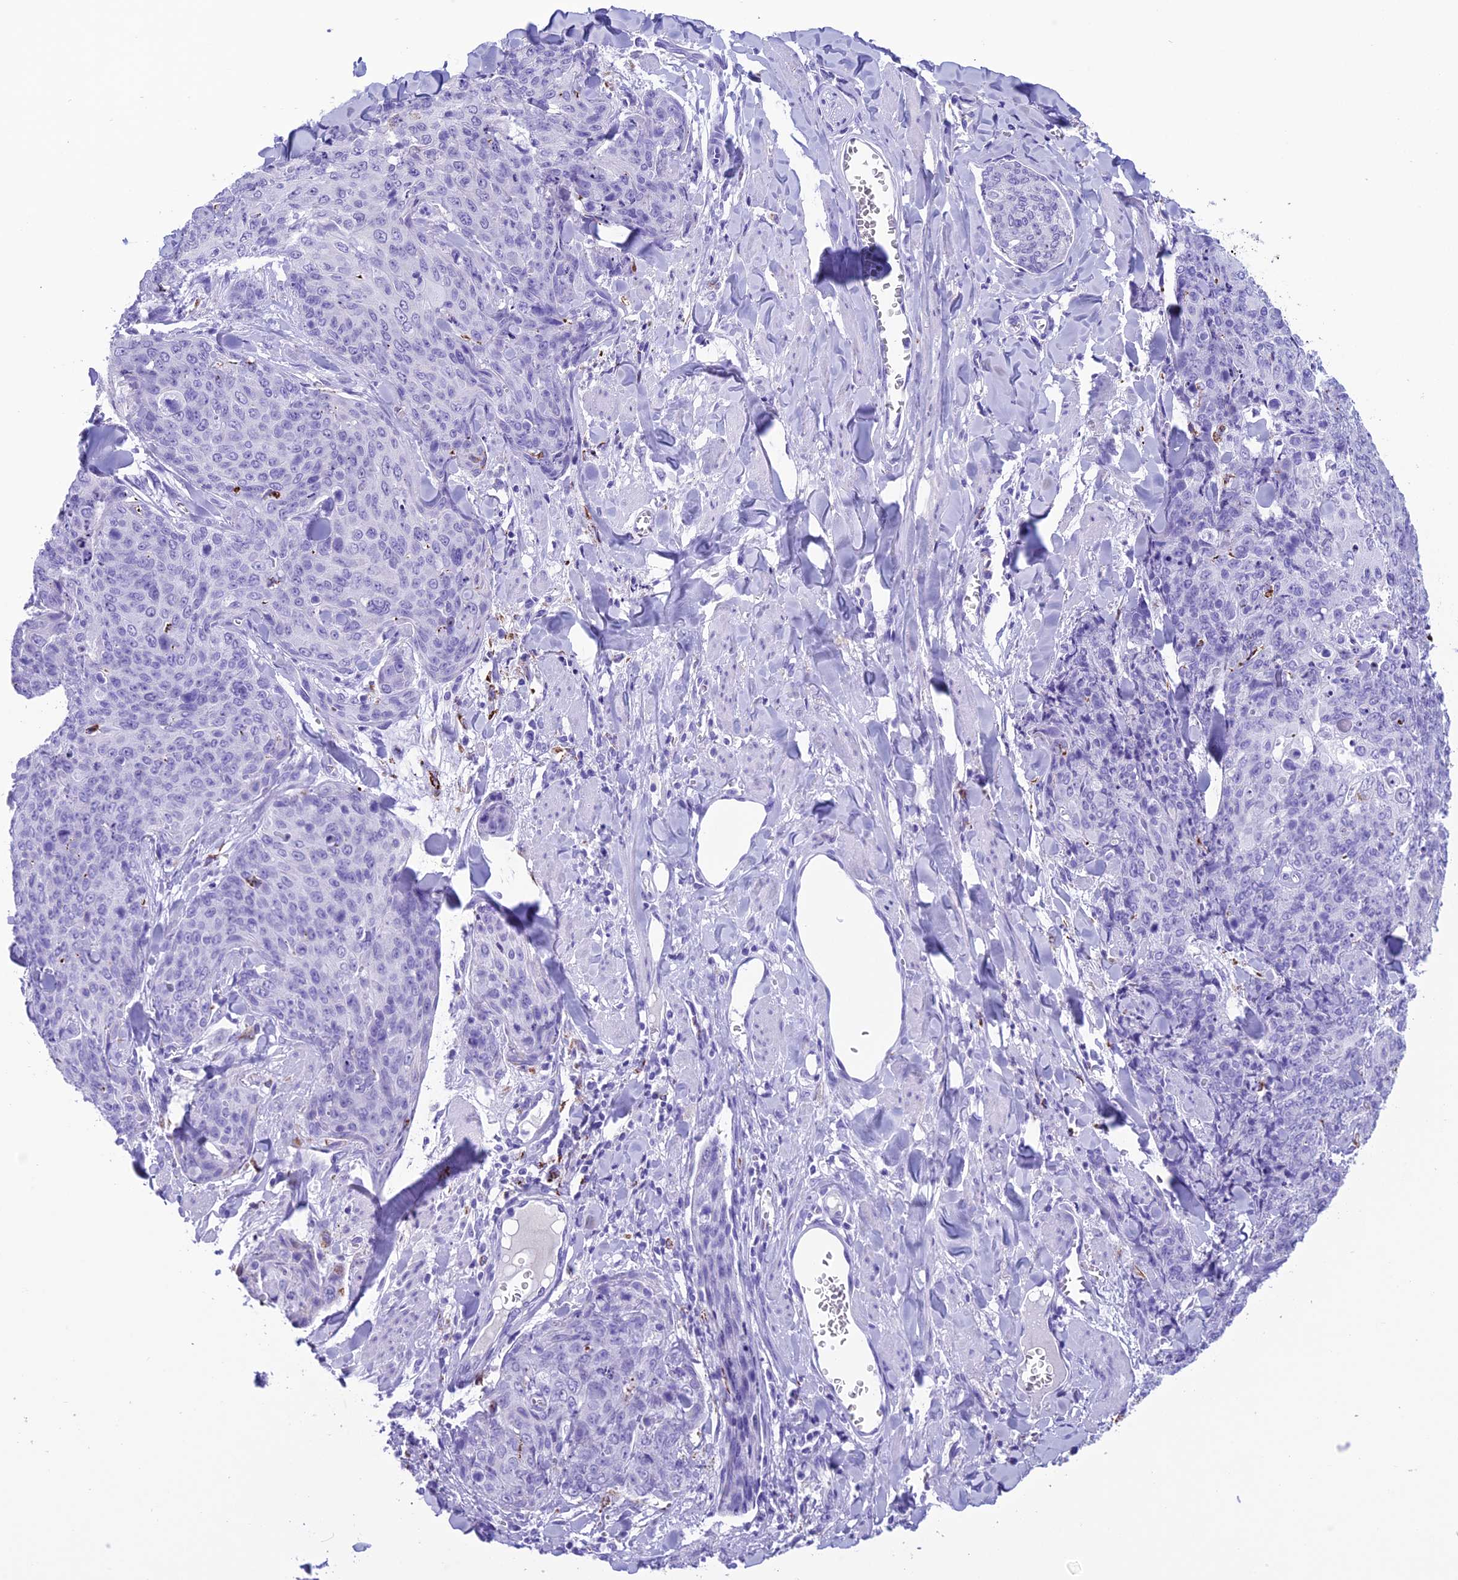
{"staining": {"intensity": "negative", "quantity": "none", "location": "none"}, "tissue": "skin cancer", "cell_type": "Tumor cells", "image_type": "cancer", "snomed": [{"axis": "morphology", "description": "Squamous cell carcinoma, NOS"}, {"axis": "topography", "description": "Skin"}, {"axis": "topography", "description": "Vulva"}], "caption": "A micrograph of human skin squamous cell carcinoma is negative for staining in tumor cells.", "gene": "TRAM1L1", "patient": {"sex": "female", "age": 85}}